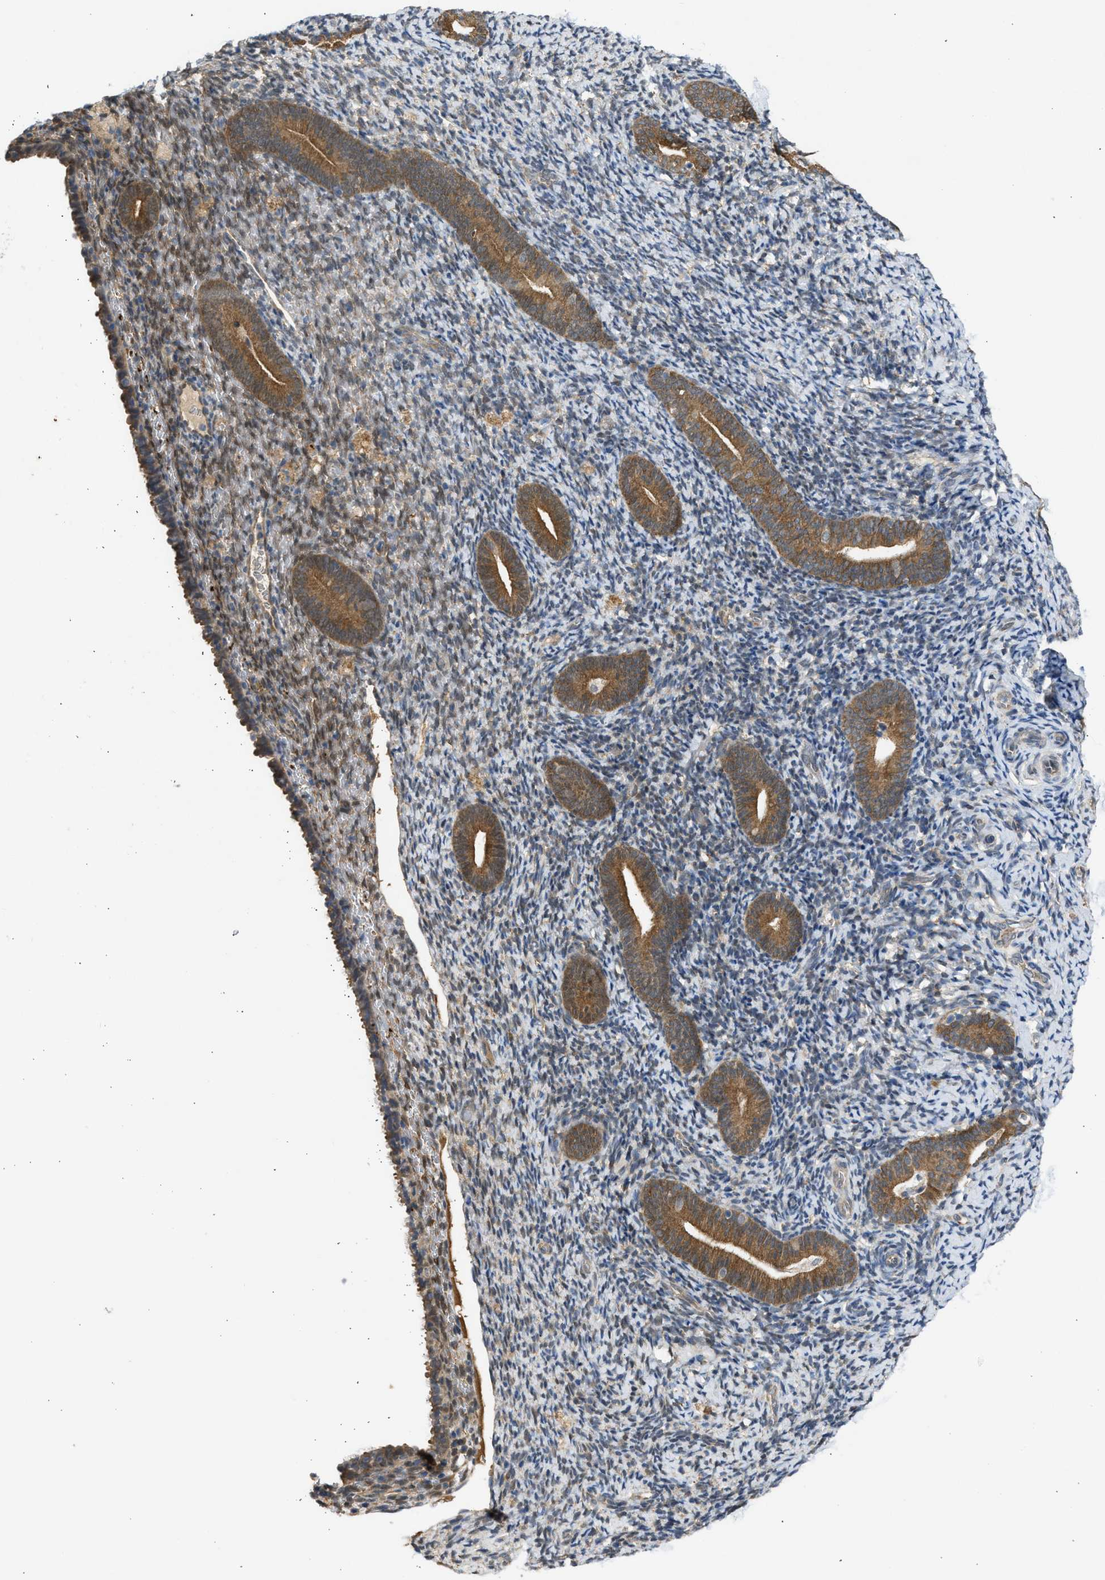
{"staining": {"intensity": "weak", "quantity": "25%-75%", "location": "cytoplasmic/membranous"}, "tissue": "endometrium", "cell_type": "Cells in endometrial stroma", "image_type": "normal", "snomed": [{"axis": "morphology", "description": "Normal tissue, NOS"}, {"axis": "topography", "description": "Endometrium"}], "caption": "Immunohistochemistry of unremarkable human endometrium displays low levels of weak cytoplasmic/membranous positivity in about 25%-75% of cells in endometrial stroma. Using DAB (brown) and hematoxylin (blue) stains, captured at high magnification using brightfield microscopy.", "gene": "MAPK7", "patient": {"sex": "female", "age": 51}}